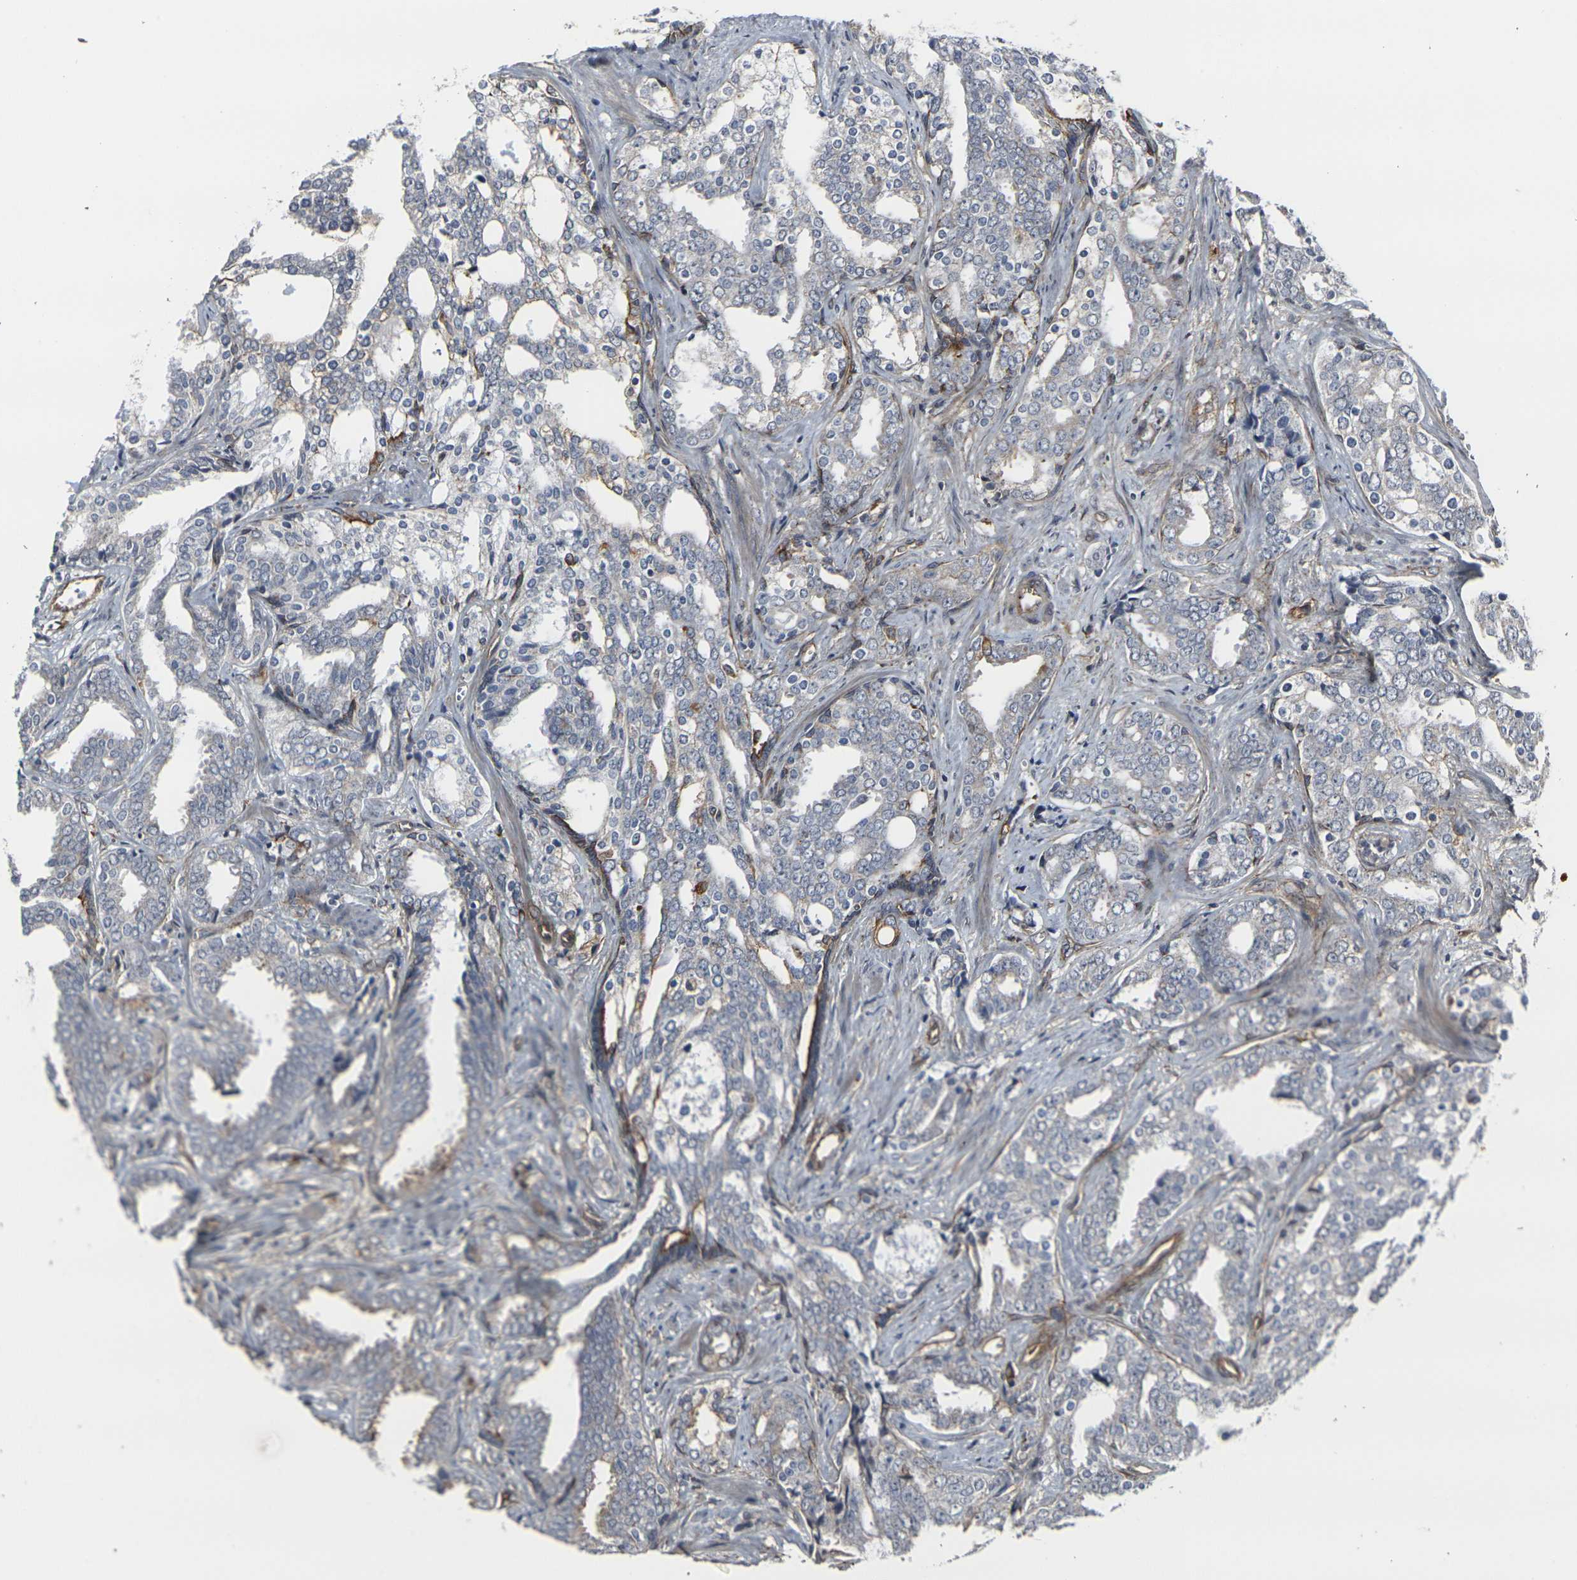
{"staining": {"intensity": "weak", "quantity": "25%-75%", "location": "cytoplasmic/membranous"}, "tissue": "prostate cancer", "cell_type": "Tumor cells", "image_type": "cancer", "snomed": [{"axis": "morphology", "description": "Adenocarcinoma, High grade"}, {"axis": "topography", "description": "Prostate"}], "caption": "The immunohistochemical stain labels weak cytoplasmic/membranous expression in tumor cells of adenocarcinoma (high-grade) (prostate) tissue.", "gene": "MYOF", "patient": {"sex": "male", "age": 67}}